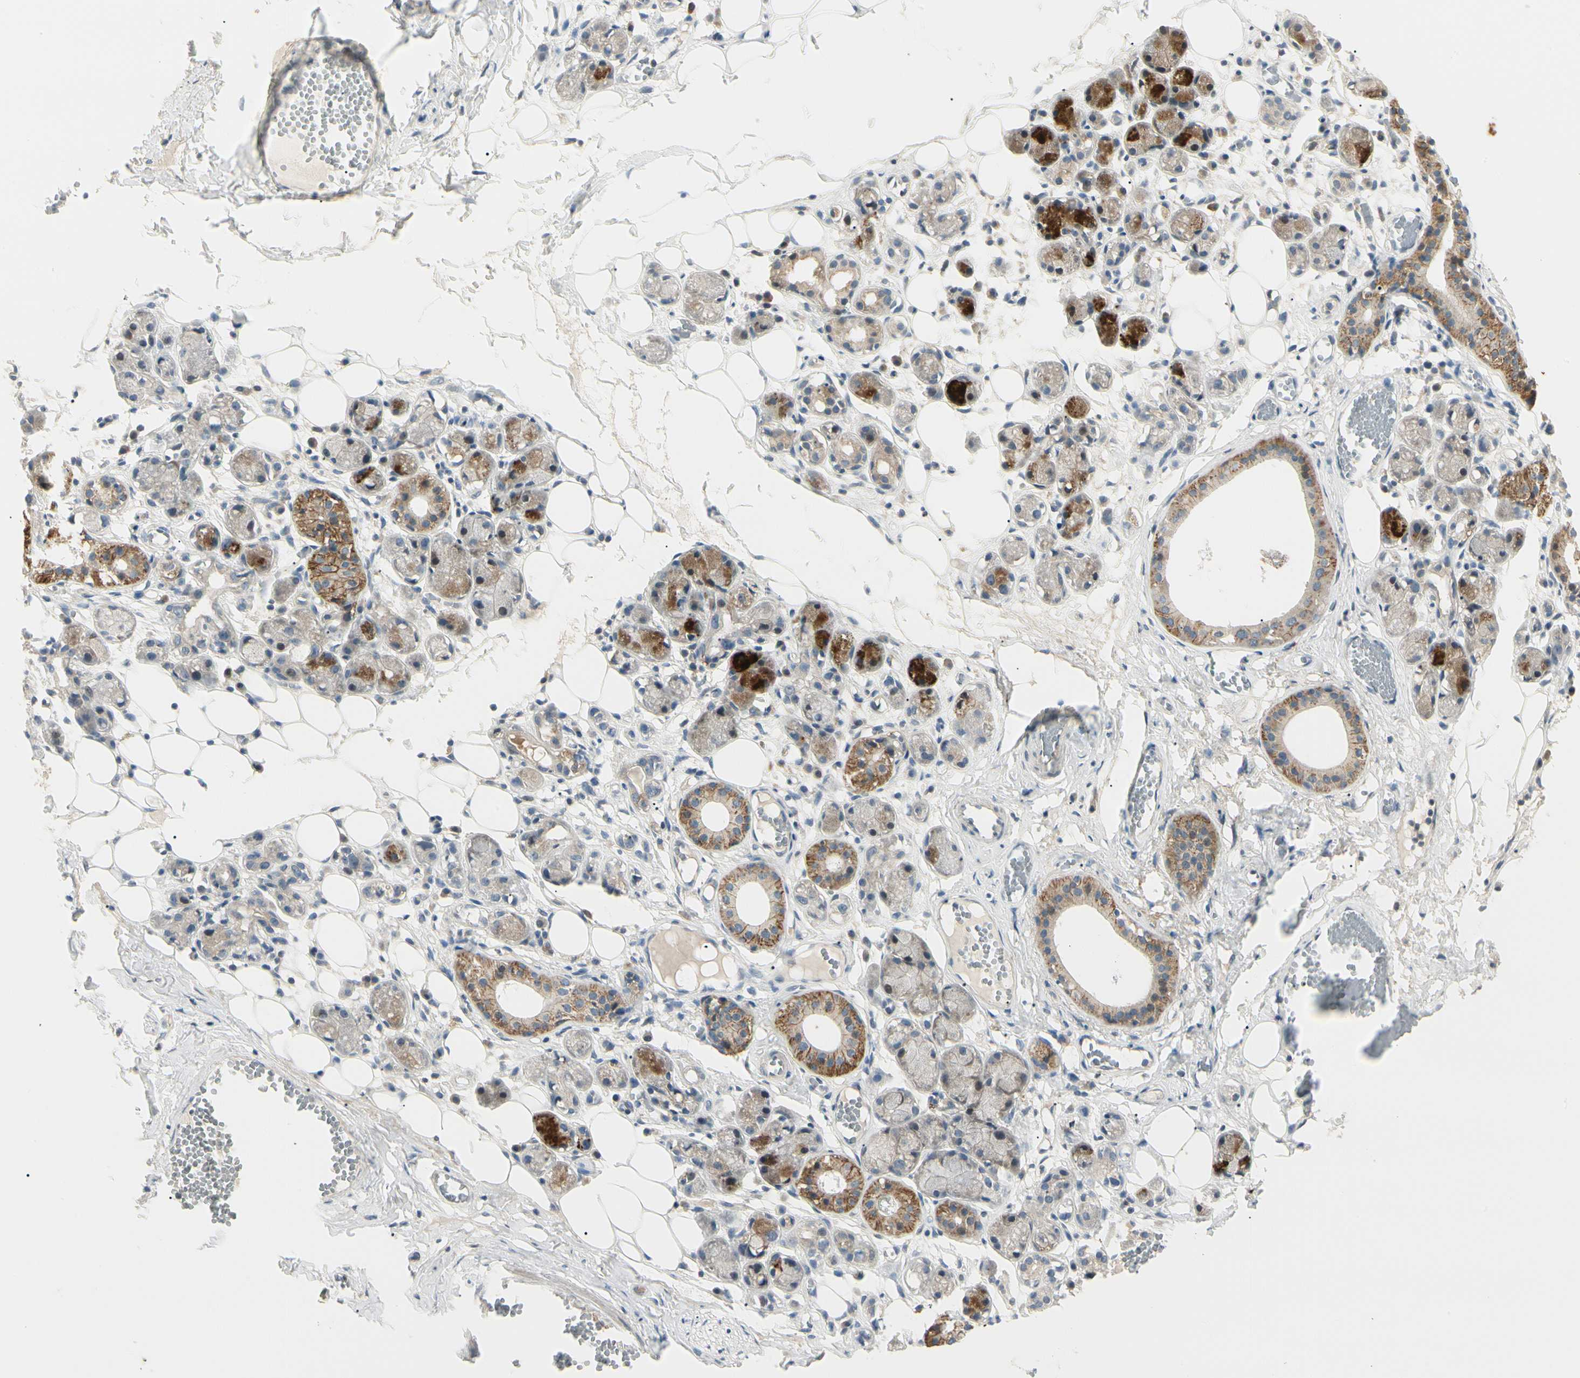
{"staining": {"intensity": "negative", "quantity": "none", "location": "none"}, "tissue": "adipose tissue", "cell_type": "Adipocytes", "image_type": "normal", "snomed": [{"axis": "morphology", "description": "Normal tissue, NOS"}, {"axis": "morphology", "description": "Inflammation, NOS"}, {"axis": "topography", "description": "Vascular tissue"}, {"axis": "topography", "description": "Salivary gland"}], "caption": "Adipose tissue stained for a protein using IHC reveals no positivity adipocytes.", "gene": "F2R", "patient": {"sex": "female", "age": 75}}